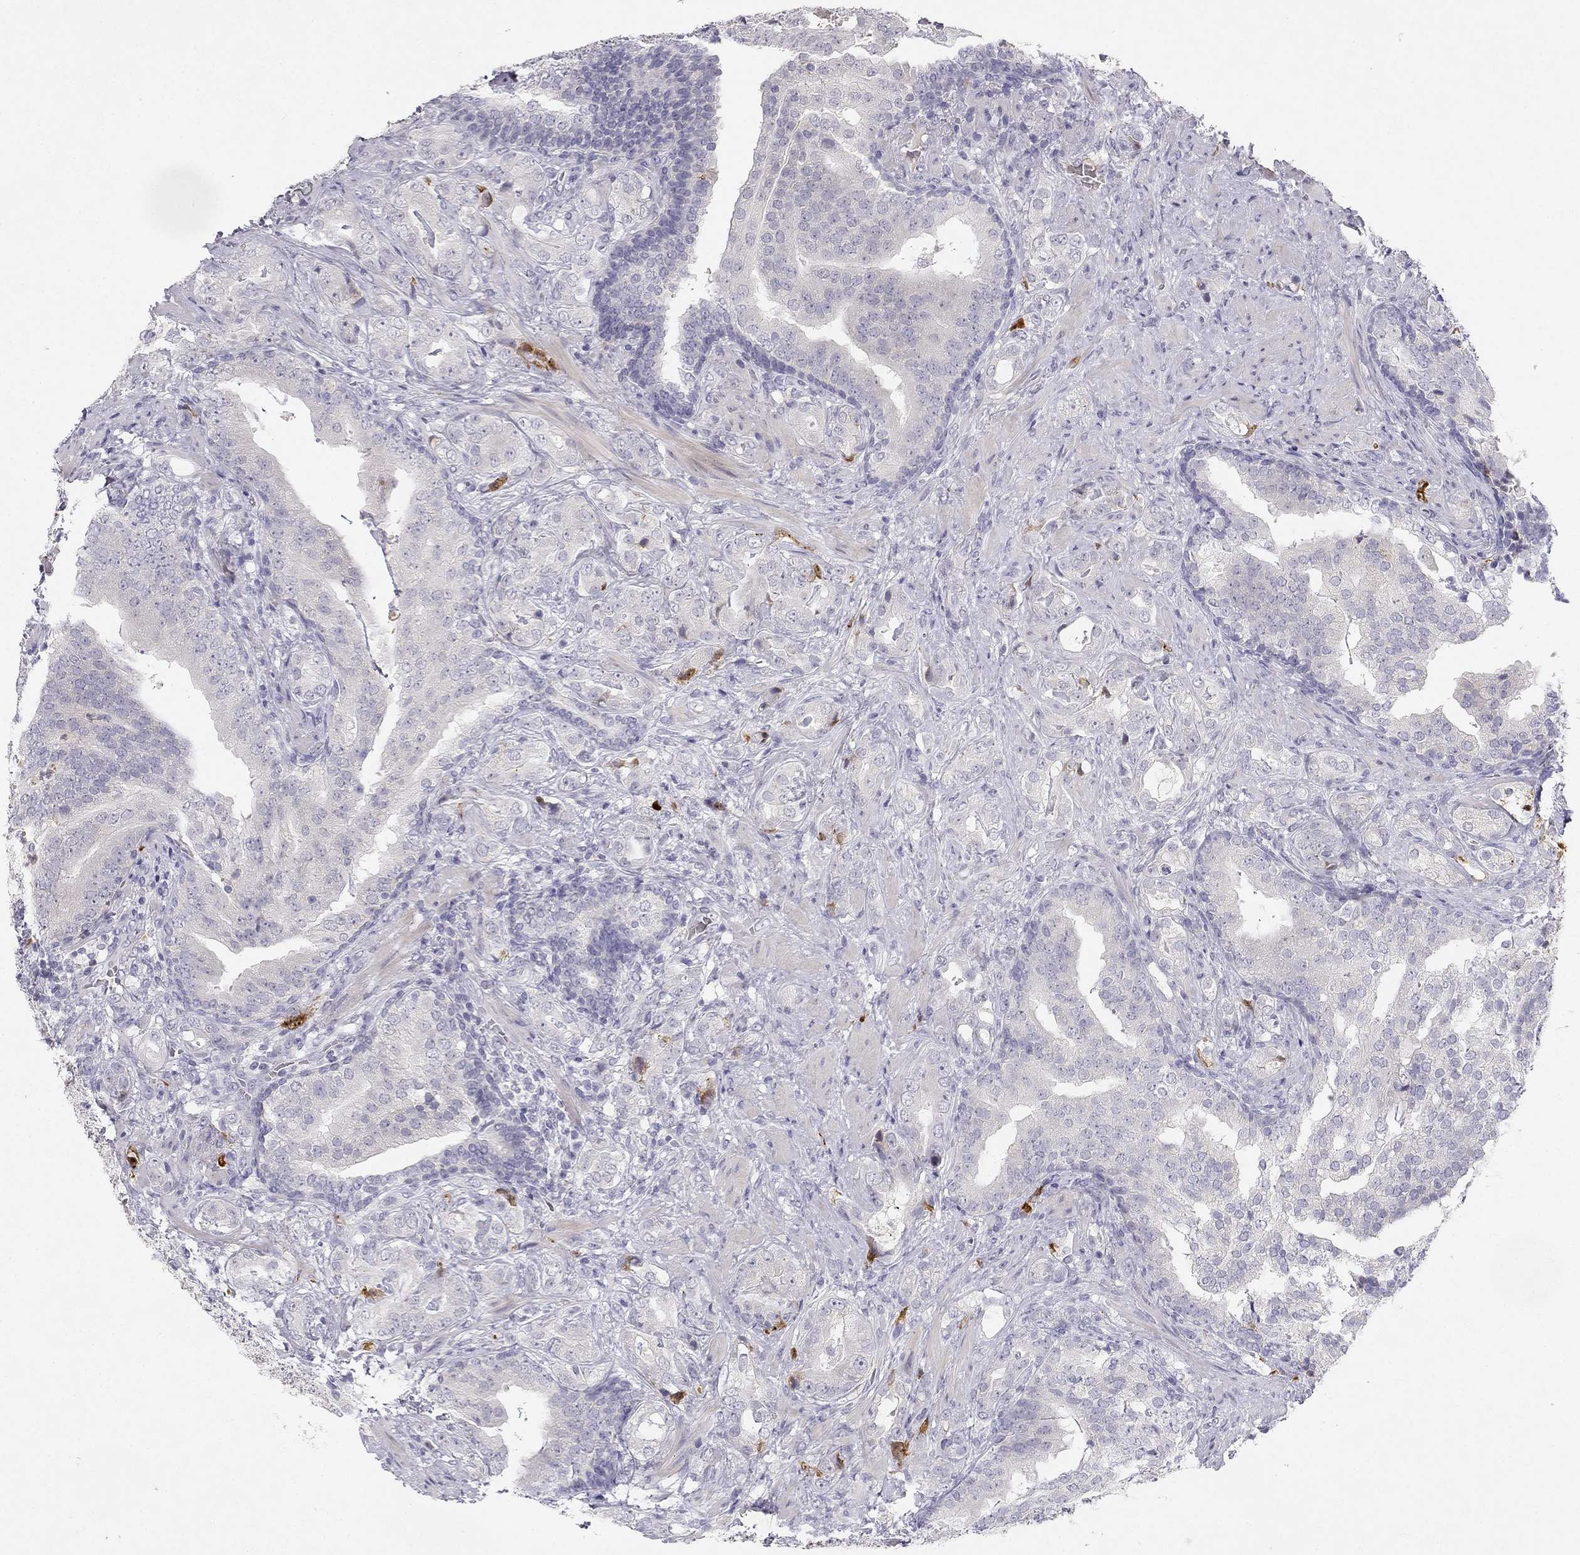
{"staining": {"intensity": "negative", "quantity": "none", "location": "none"}, "tissue": "prostate cancer", "cell_type": "Tumor cells", "image_type": "cancer", "snomed": [{"axis": "morphology", "description": "Adenocarcinoma, NOS"}, {"axis": "topography", "description": "Prostate"}], "caption": "Micrograph shows no protein staining in tumor cells of prostate cancer tissue.", "gene": "SLC6A4", "patient": {"sex": "male", "age": 57}}